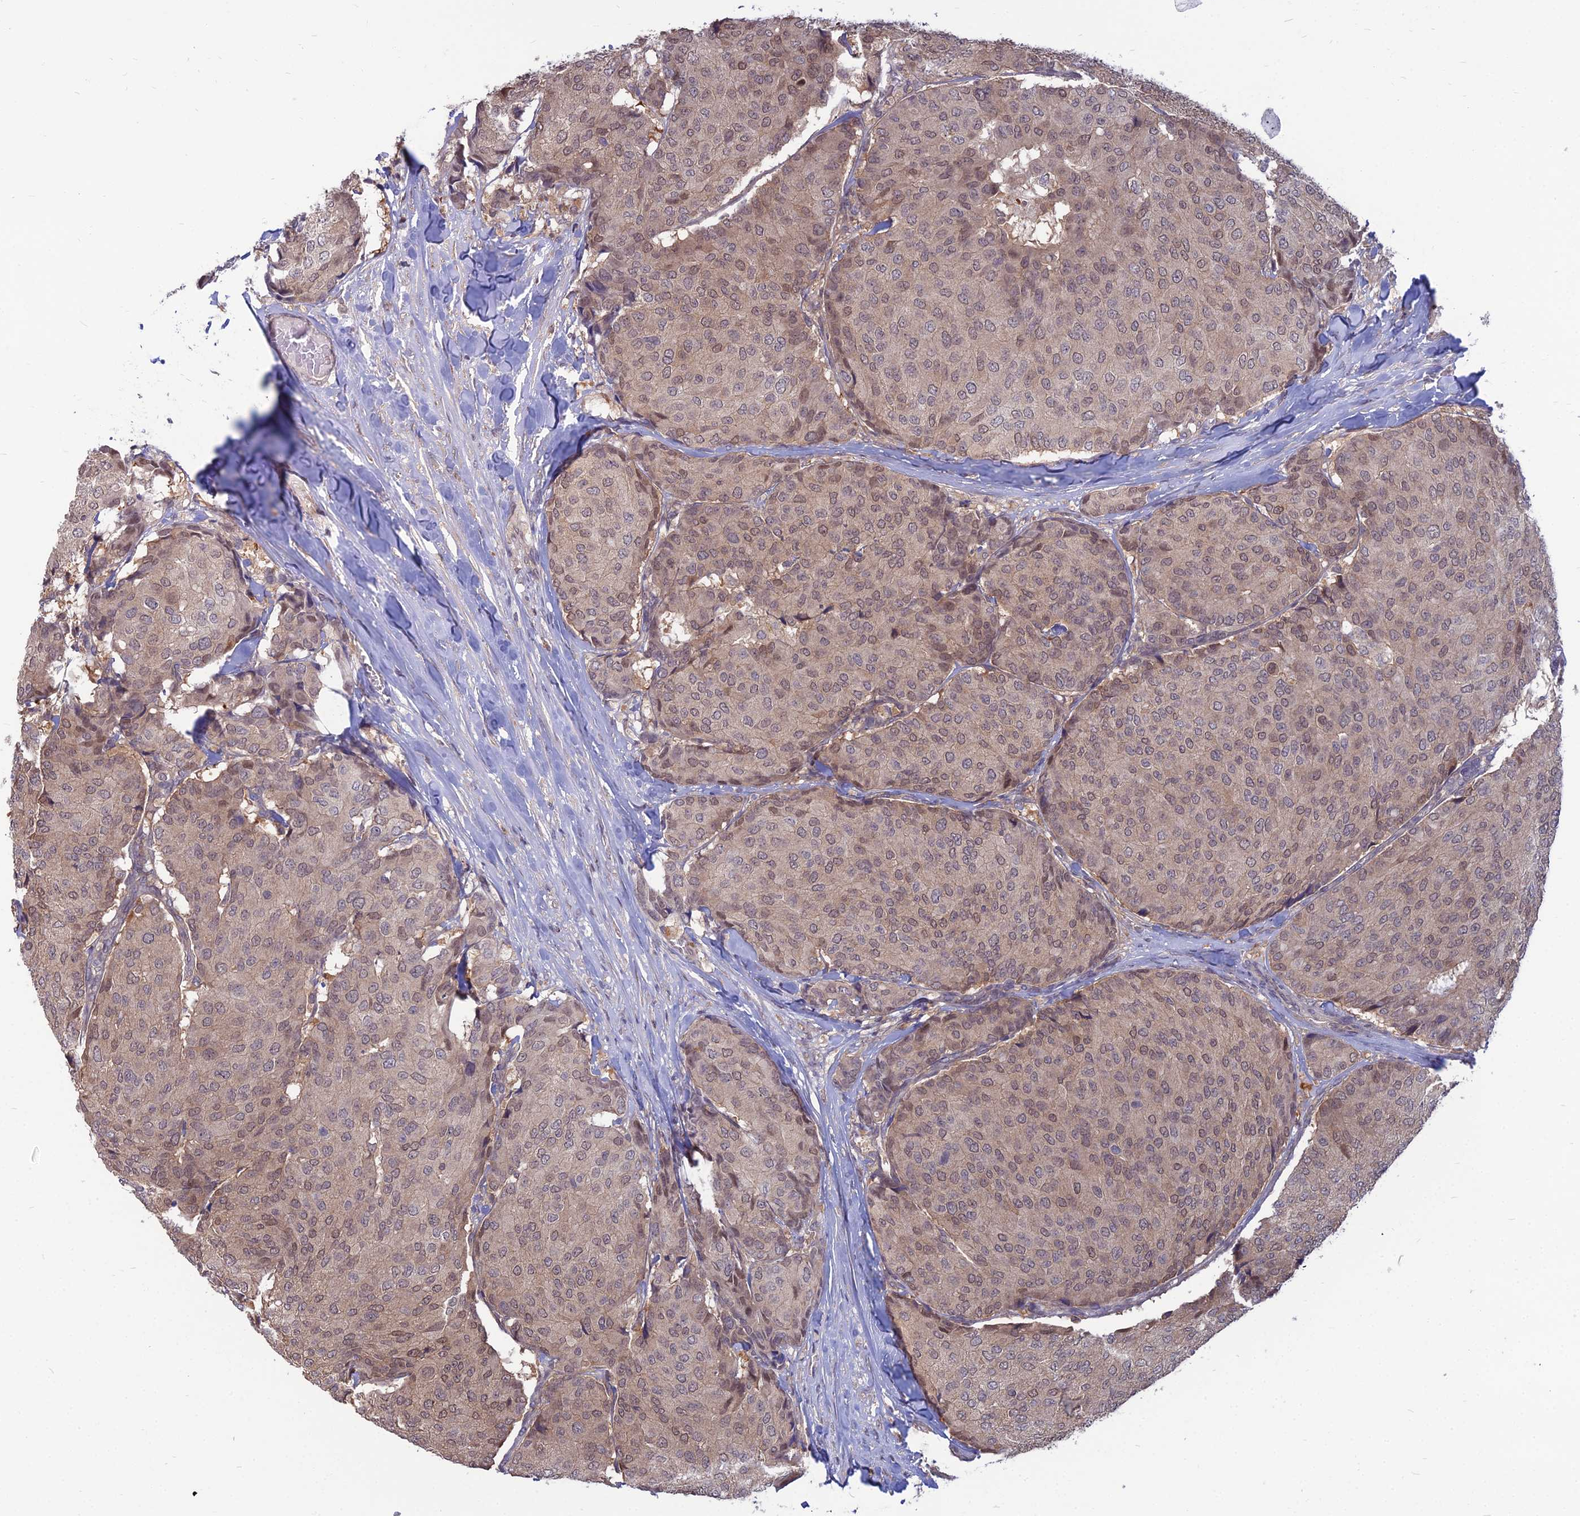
{"staining": {"intensity": "weak", "quantity": ">75%", "location": "cytoplasmic/membranous,nuclear"}, "tissue": "breast cancer", "cell_type": "Tumor cells", "image_type": "cancer", "snomed": [{"axis": "morphology", "description": "Duct carcinoma"}, {"axis": "topography", "description": "Breast"}], "caption": "The micrograph shows a brown stain indicating the presence of a protein in the cytoplasmic/membranous and nuclear of tumor cells in intraductal carcinoma (breast). (DAB IHC, brown staining for protein, blue staining for nuclei).", "gene": "OPA3", "patient": {"sex": "female", "age": 75}}